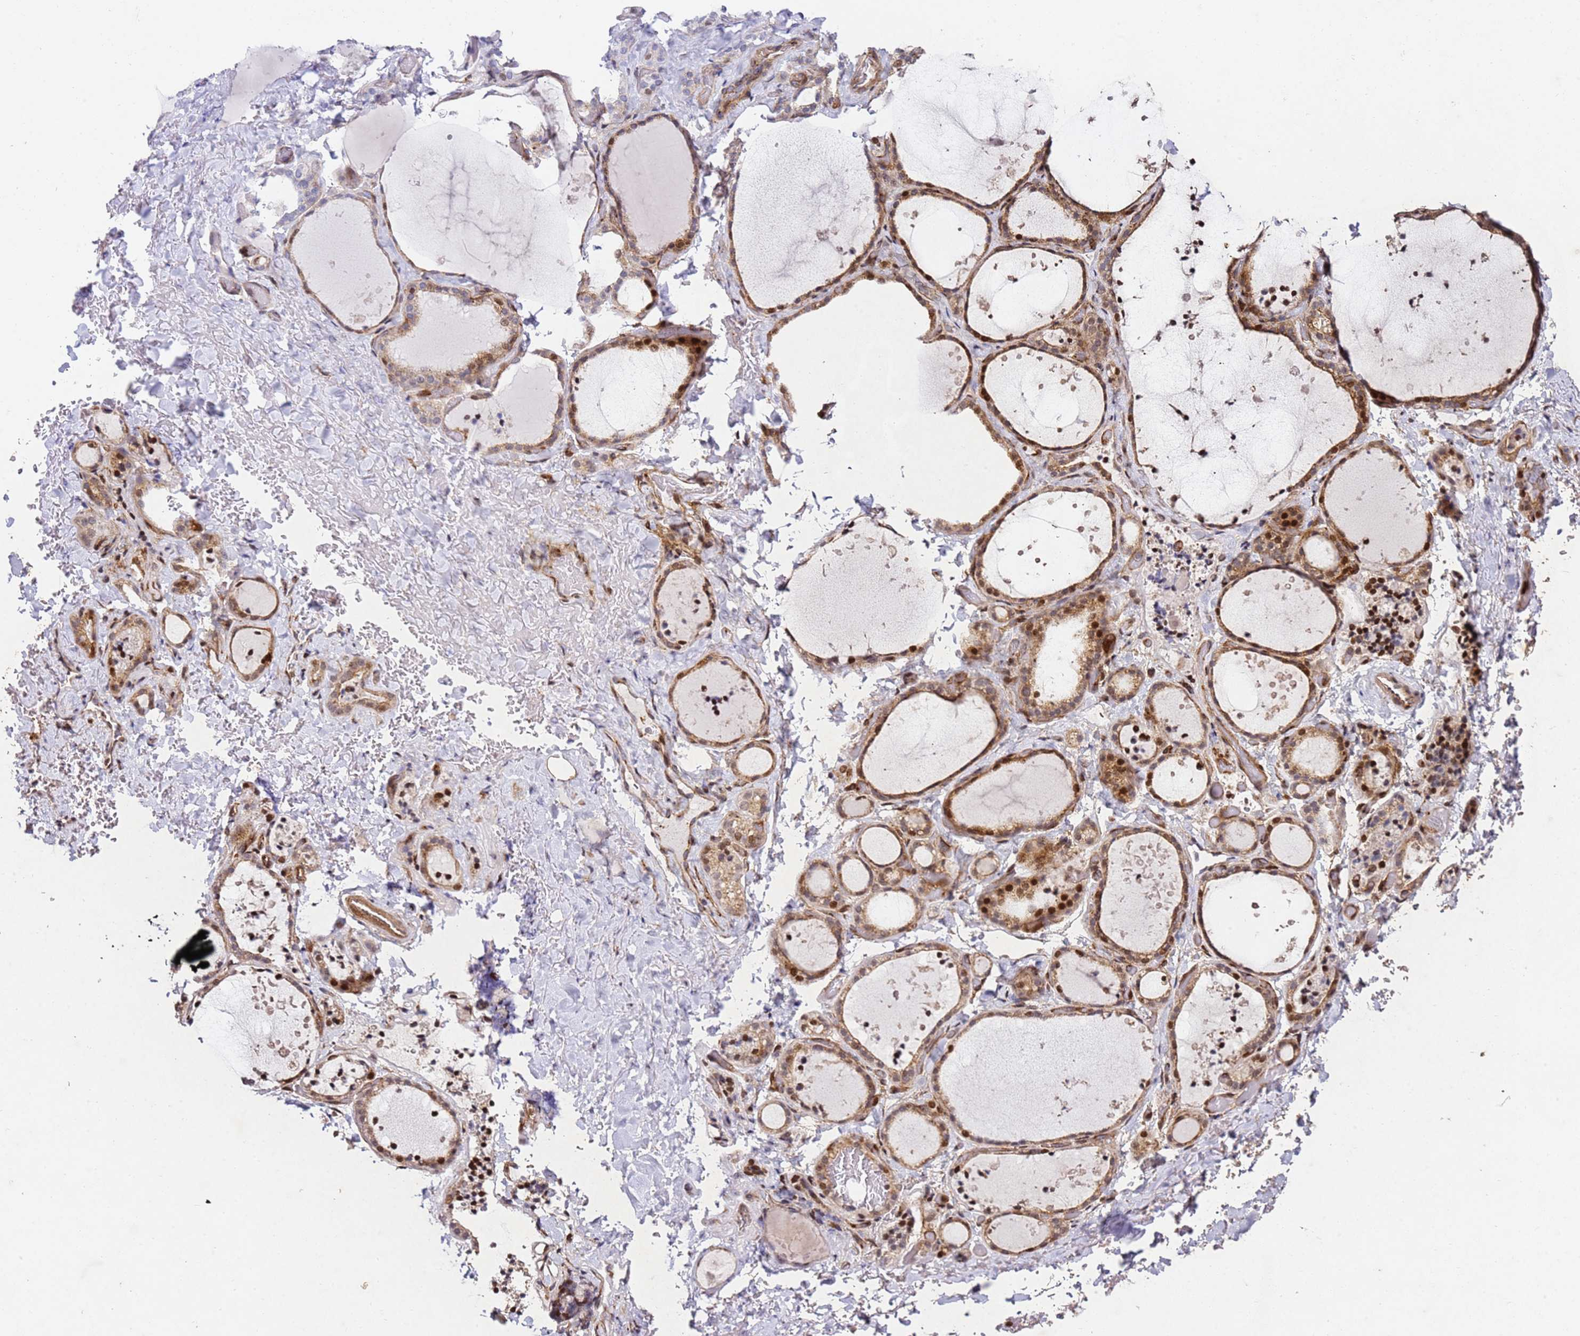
{"staining": {"intensity": "moderate", "quantity": ">75%", "location": "cytoplasmic/membranous,nuclear"}, "tissue": "thyroid gland", "cell_type": "Glandular cells", "image_type": "normal", "snomed": [{"axis": "morphology", "description": "Normal tissue, NOS"}, {"axis": "topography", "description": "Thyroid gland"}], "caption": "Glandular cells show medium levels of moderate cytoplasmic/membranous,nuclear staining in approximately >75% of cells in unremarkable human thyroid gland. (DAB (3,3'-diaminobenzidine) IHC with brightfield microscopy, high magnification).", "gene": "ZNF296", "patient": {"sex": "female", "age": 44}}